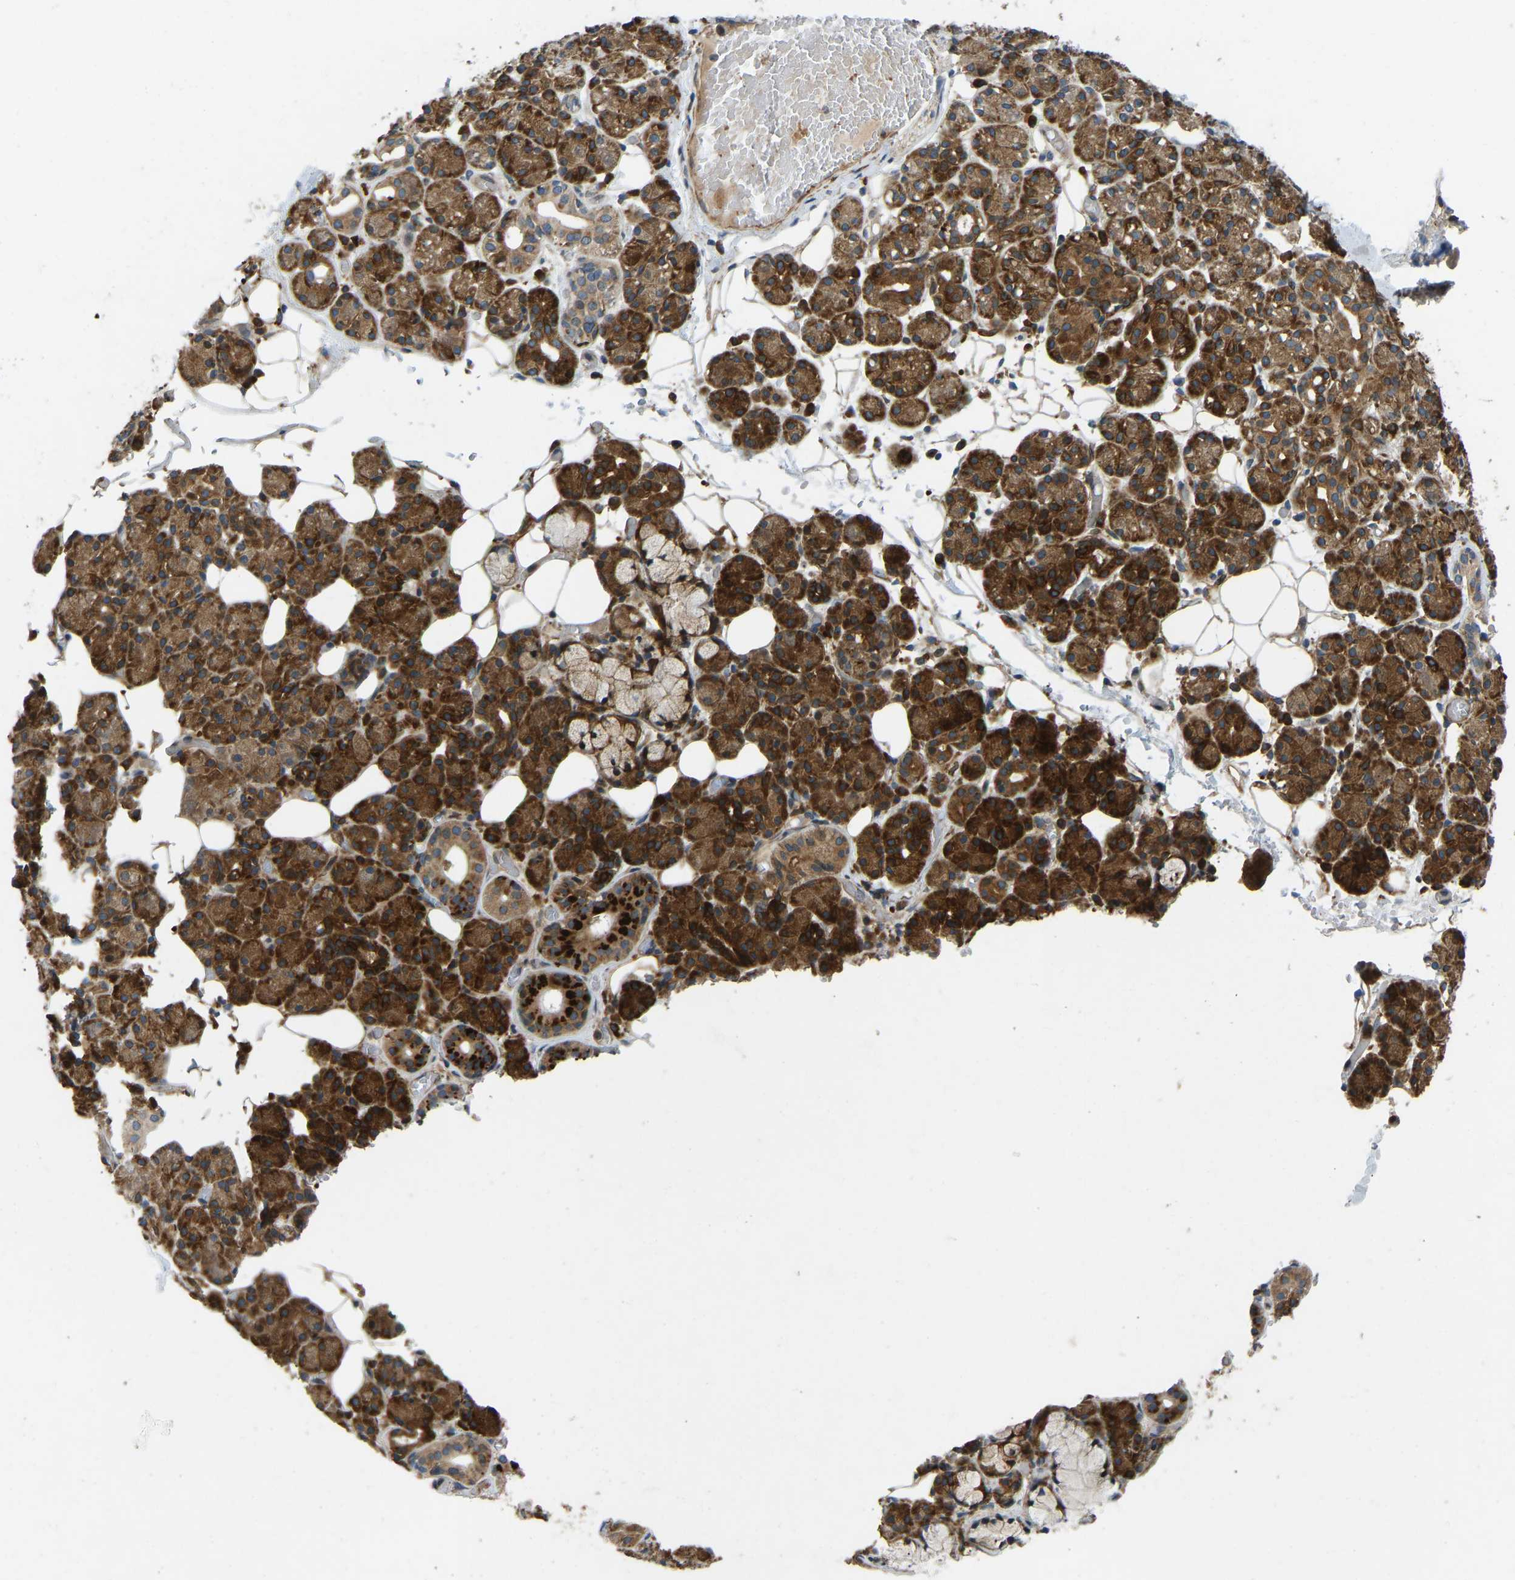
{"staining": {"intensity": "strong", "quantity": ">75%", "location": "cytoplasmic/membranous"}, "tissue": "salivary gland", "cell_type": "Glandular cells", "image_type": "normal", "snomed": [{"axis": "morphology", "description": "Normal tissue, NOS"}, {"axis": "topography", "description": "Salivary gland"}], "caption": "The micrograph exhibits immunohistochemical staining of benign salivary gland. There is strong cytoplasmic/membranous staining is identified in about >75% of glandular cells.", "gene": "OS9", "patient": {"sex": "male", "age": 63}}